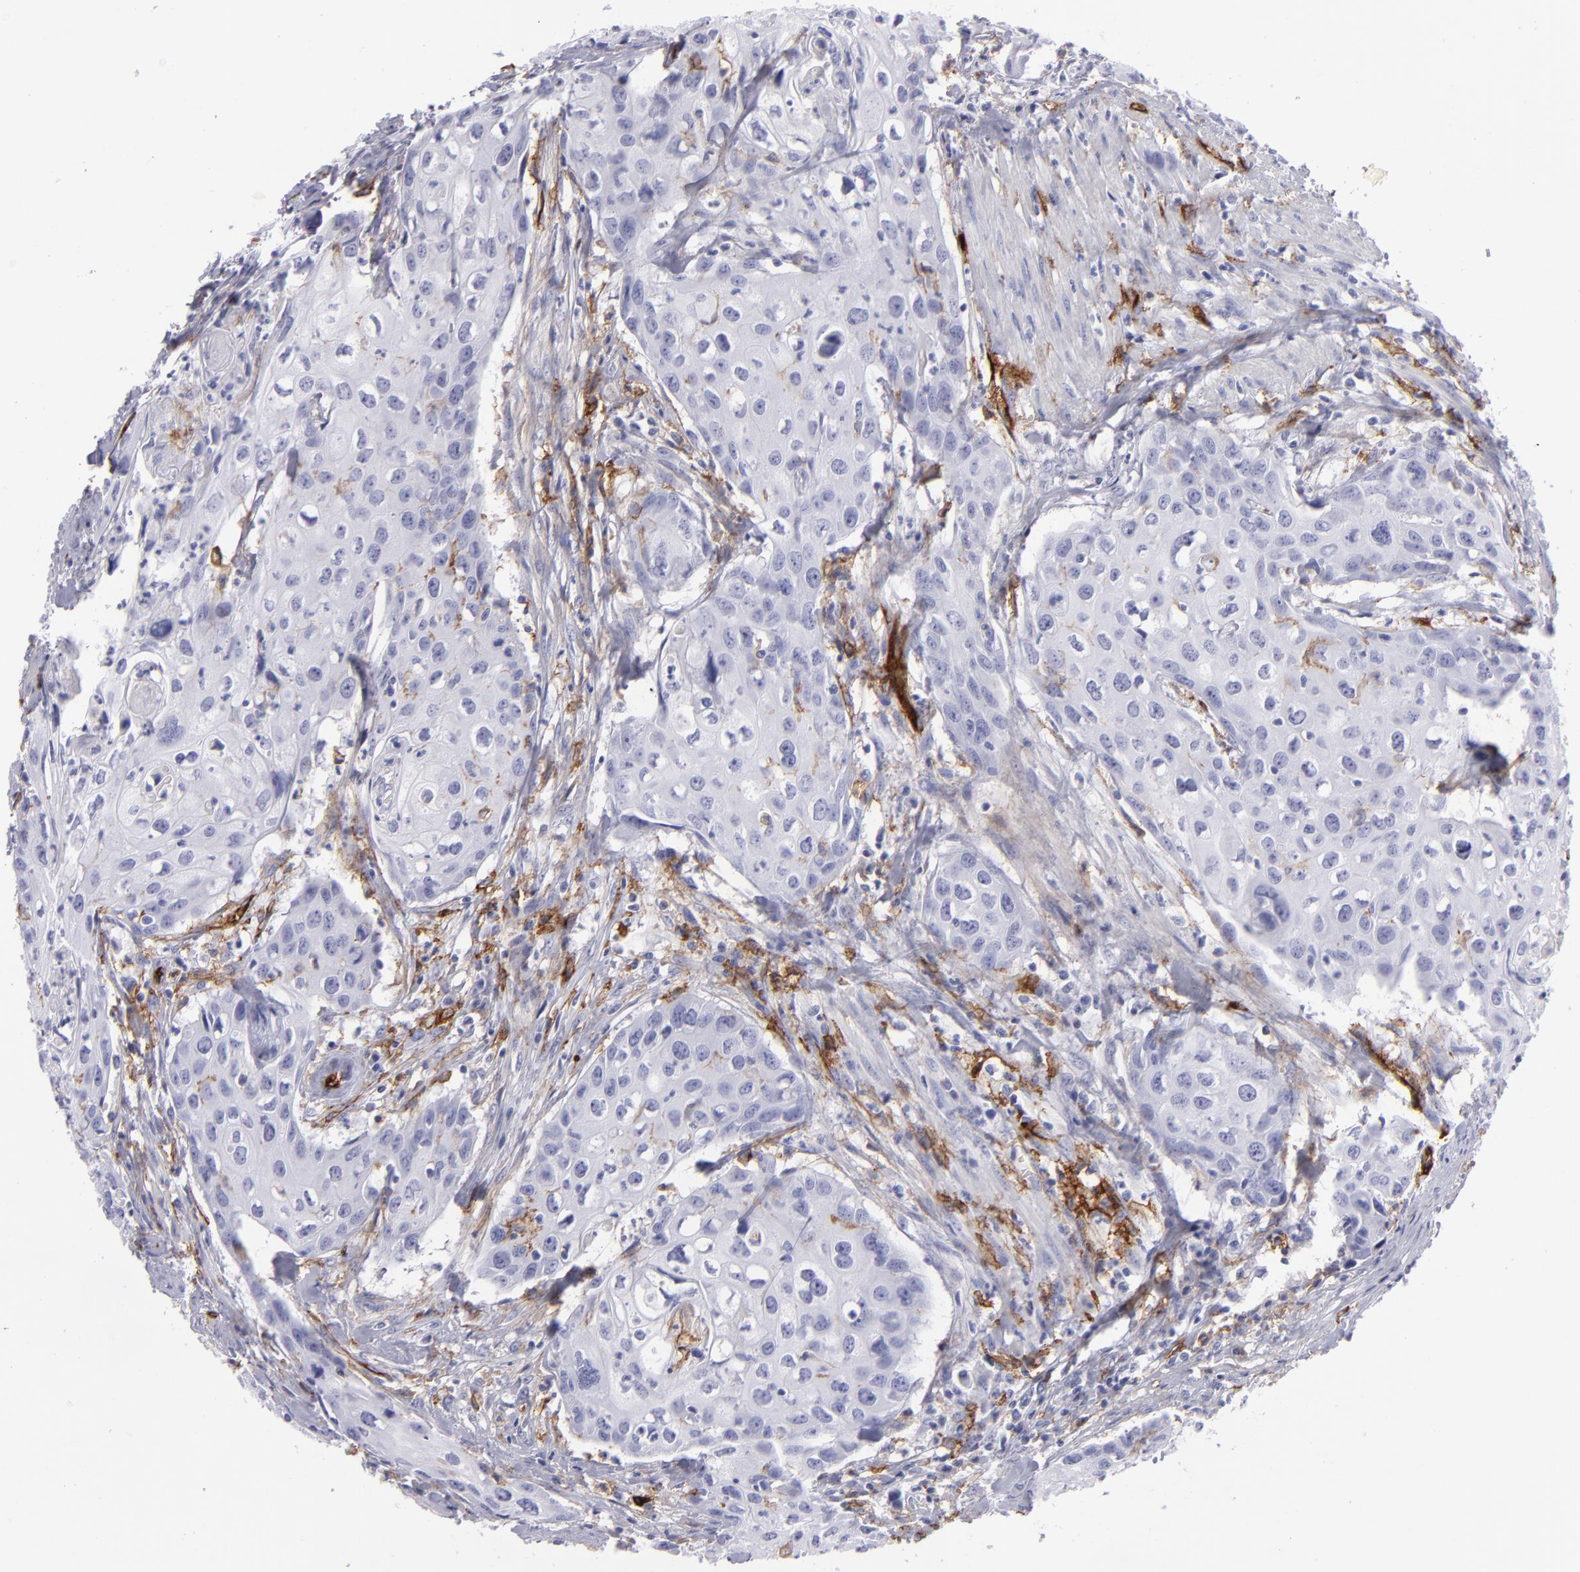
{"staining": {"intensity": "negative", "quantity": "none", "location": "none"}, "tissue": "urothelial cancer", "cell_type": "Tumor cells", "image_type": "cancer", "snomed": [{"axis": "morphology", "description": "Urothelial carcinoma, High grade"}, {"axis": "topography", "description": "Urinary bladder"}], "caption": "Immunohistochemical staining of human high-grade urothelial carcinoma displays no significant staining in tumor cells.", "gene": "ACE", "patient": {"sex": "male", "age": 54}}